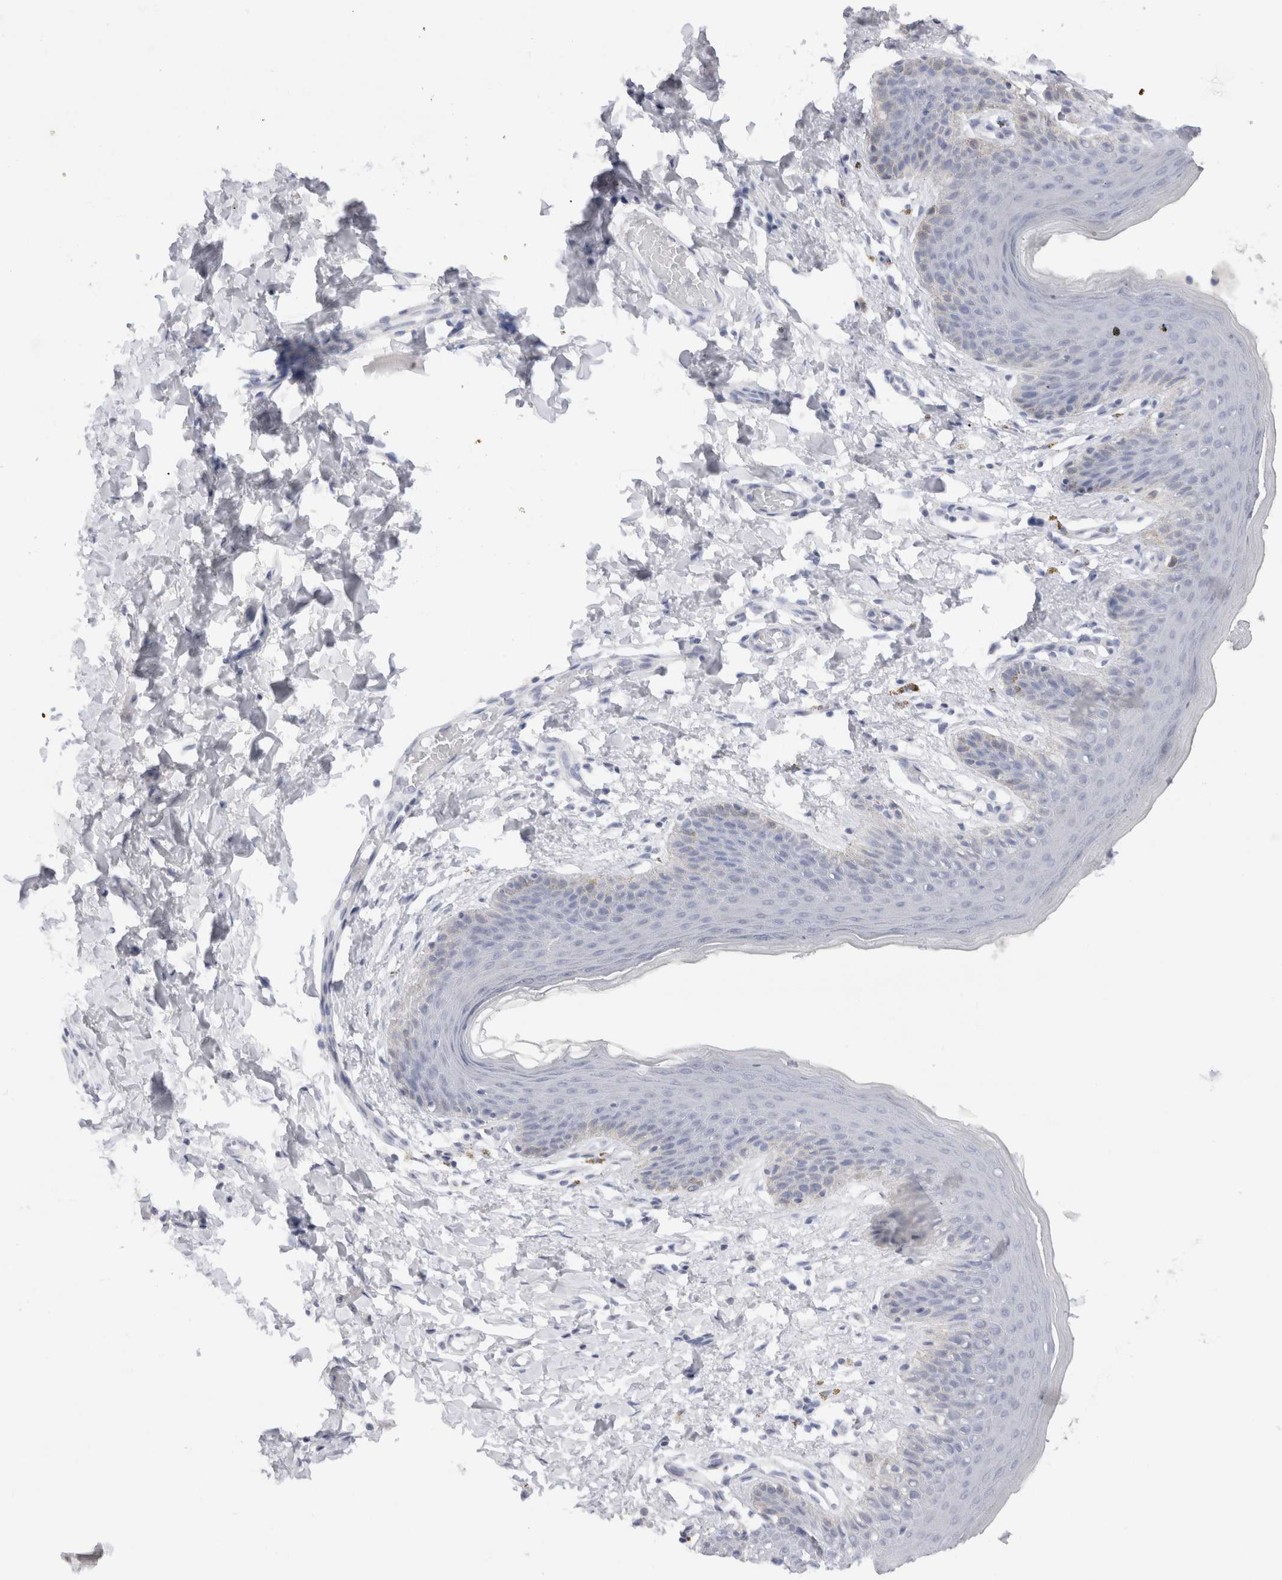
{"staining": {"intensity": "negative", "quantity": "none", "location": "none"}, "tissue": "skin", "cell_type": "Epidermal cells", "image_type": "normal", "snomed": [{"axis": "morphology", "description": "Normal tissue, NOS"}, {"axis": "topography", "description": "Vulva"}], "caption": "This is an IHC histopathology image of benign human skin. There is no staining in epidermal cells.", "gene": "C9orf50", "patient": {"sex": "female", "age": 66}}